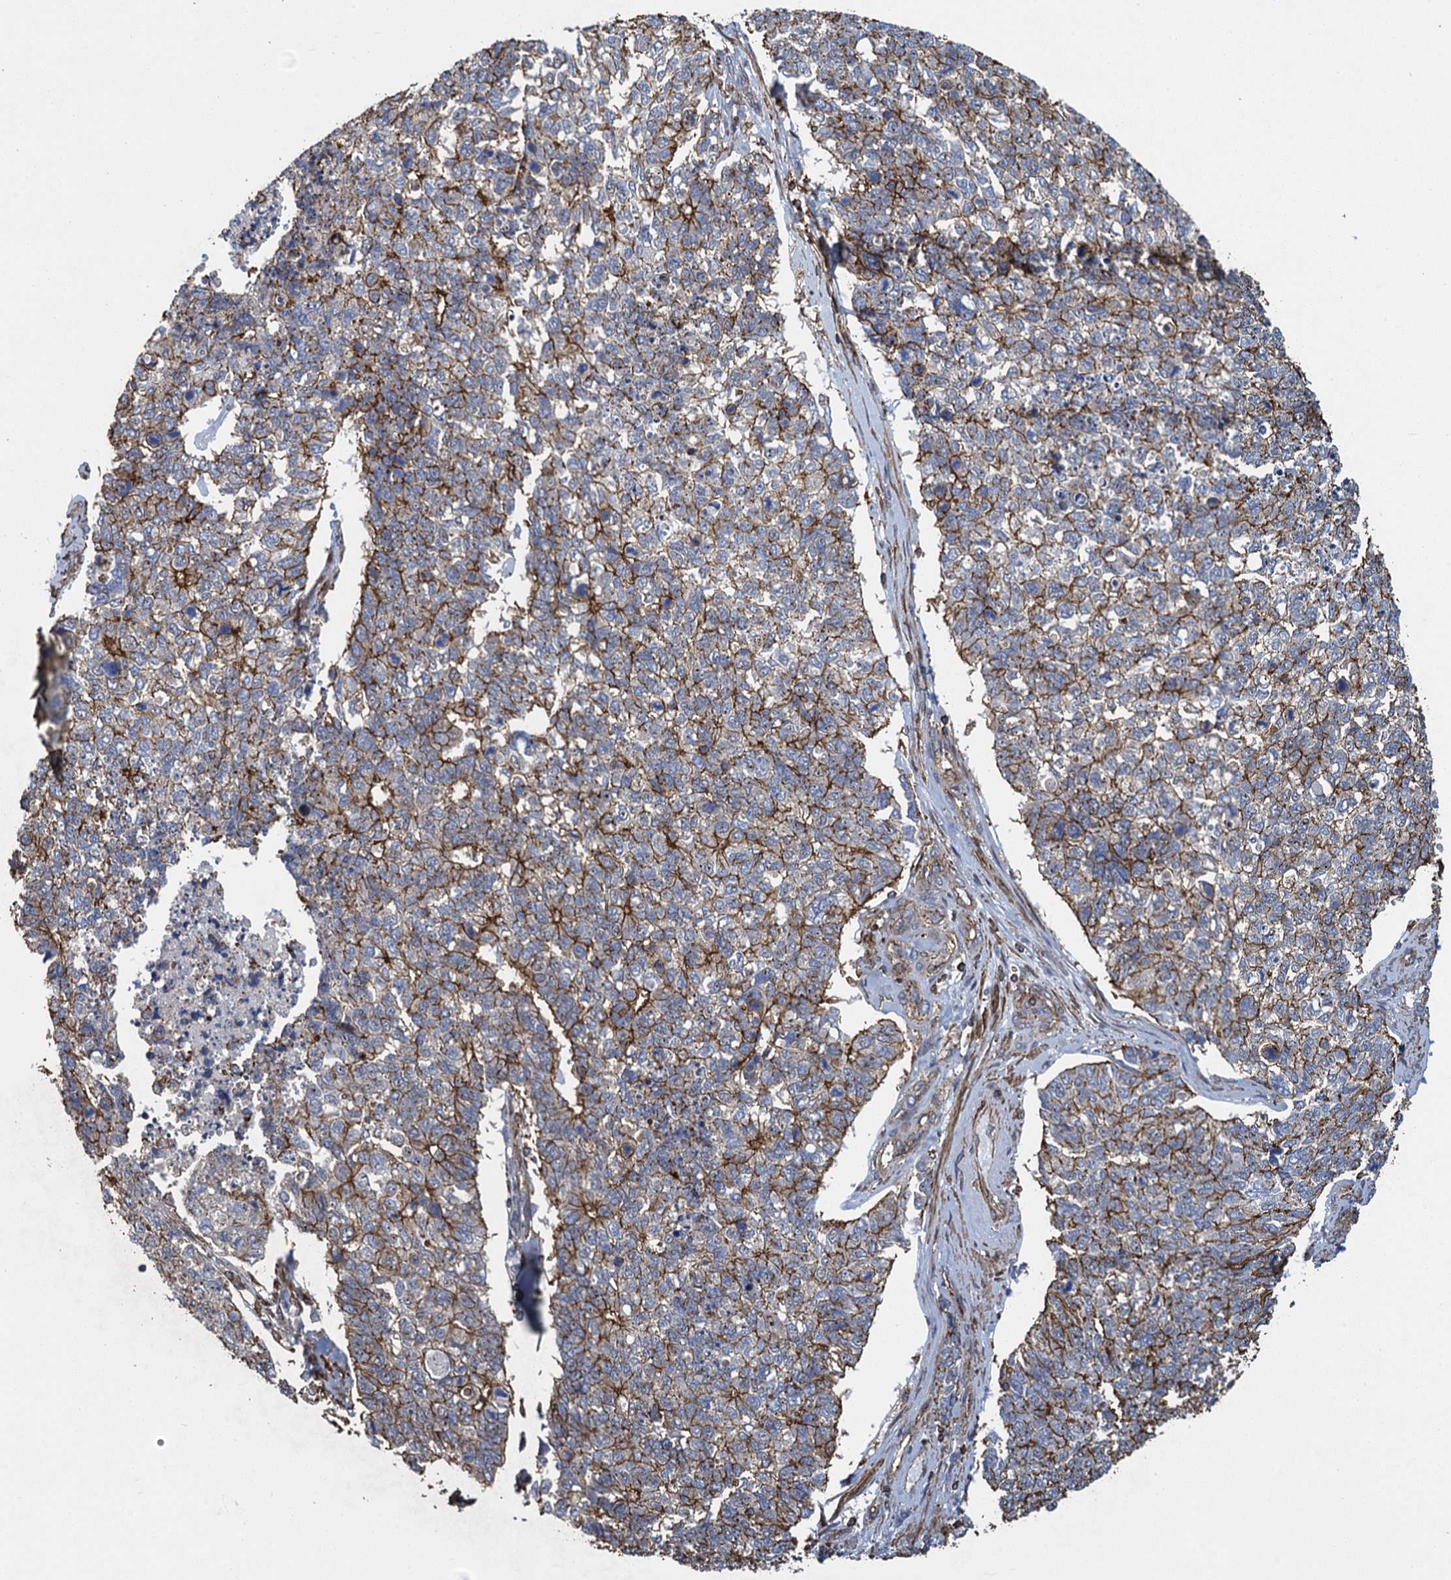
{"staining": {"intensity": "moderate", "quantity": "25%-75%", "location": "cytoplasmic/membranous"}, "tissue": "cervical cancer", "cell_type": "Tumor cells", "image_type": "cancer", "snomed": [{"axis": "morphology", "description": "Squamous cell carcinoma, NOS"}, {"axis": "topography", "description": "Cervix"}], "caption": "Cervical squamous cell carcinoma tissue shows moderate cytoplasmic/membranous expression in about 25%-75% of tumor cells (brown staining indicates protein expression, while blue staining denotes nuclei).", "gene": "PROSER2", "patient": {"sex": "female", "age": 63}}